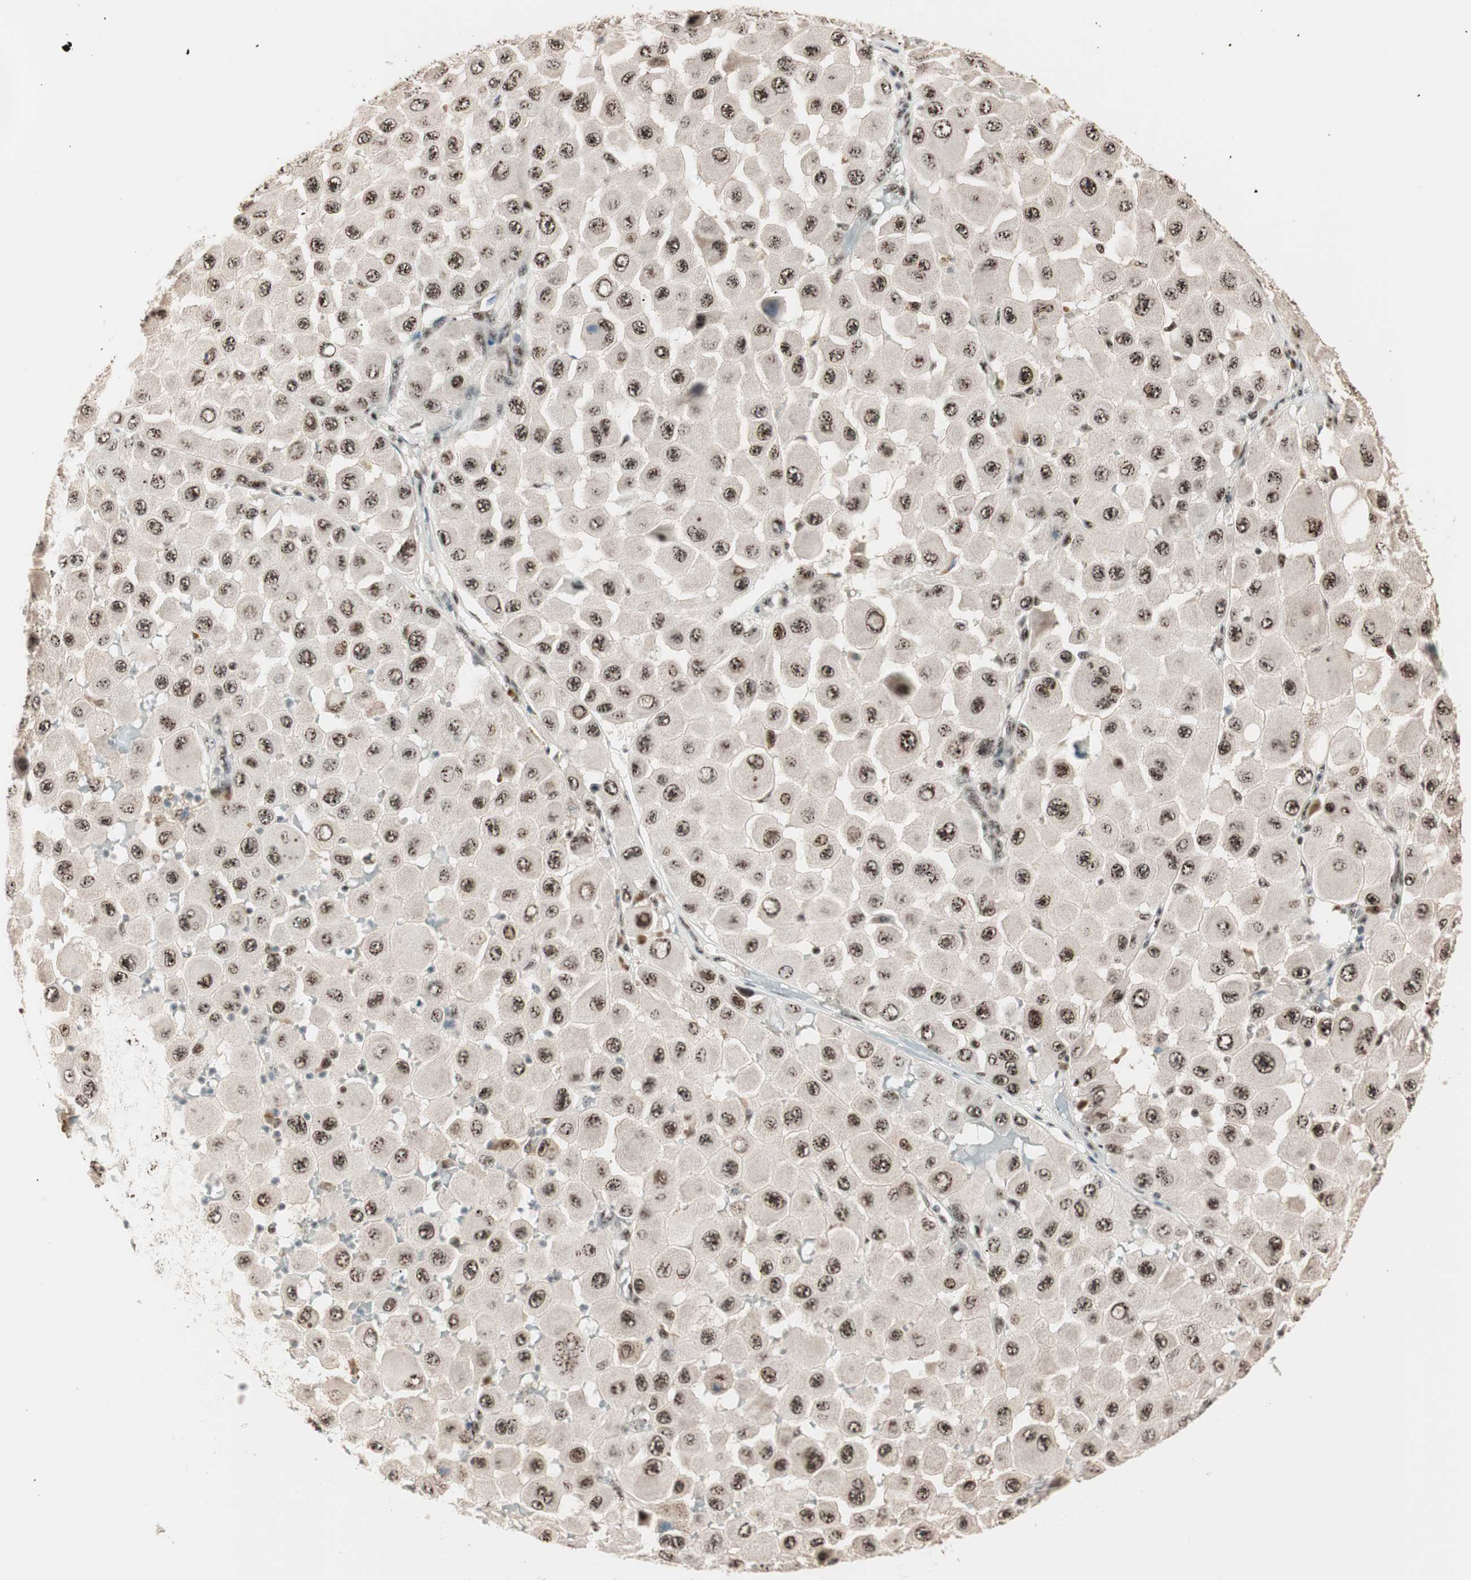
{"staining": {"intensity": "moderate", "quantity": ">75%", "location": "nuclear"}, "tissue": "melanoma", "cell_type": "Tumor cells", "image_type": "cancer", "snomed": [{"axis": "morphology", "description": "Malignant melanoma, NOS"}, {"axis": "topography", "description": "Skin"}], "caption": "Protein analysis of malignant melanoma tissue displays moderate nuclear positivity in about >75% of tumor cells. The staining is performed using DAB (3,3'-diaminobenzidine) brown chromogen to label protein expression. The nuclei are counter-stained blue using hematoxylin.", "gene": "NR5A2", "patient": {"sex": "female", "age": 81}}